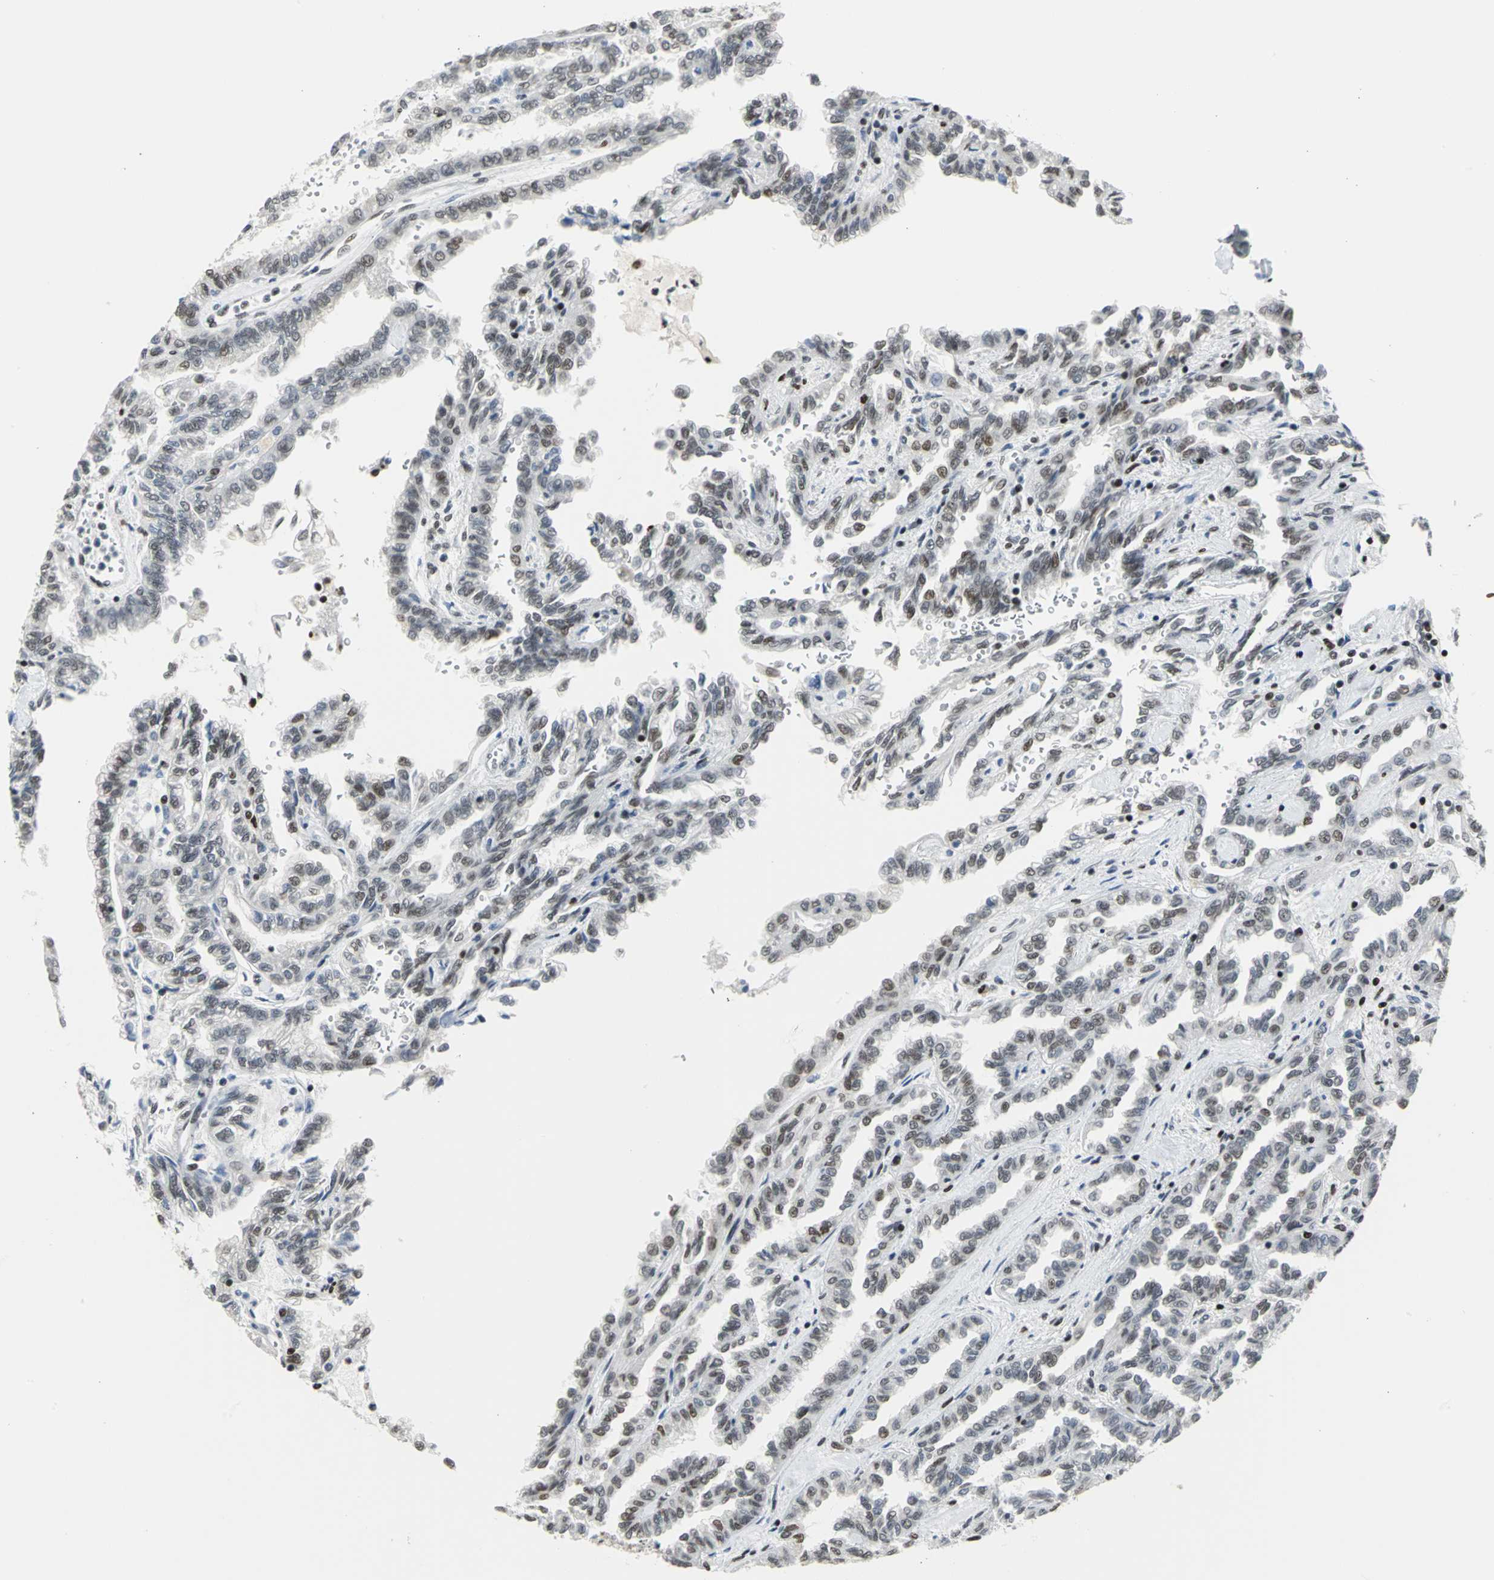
{"staining": {"intensity": "weak", "quantity": "25%-75%", "location": "nuclear"}, "tissue": "renal cancer", "cell_type": "Tumor cells", "image_type": "cancer", "snomed": [{"axis": "morphology", "description": "Inflammation, NOS"}, {"axis": "morphology", "description": "Adenocarcinoma, NOS"}, {"axis": "topography", "description": "Kidney"}], "caption": "Brown immunohistochemical staining in renal cancer (adenocarcinoma) reveals weak nuclear positivity in about 25%-75% of tumor cells.", "gene": "HNRNPD", "patient": {"sex": "male", "age": 68}}